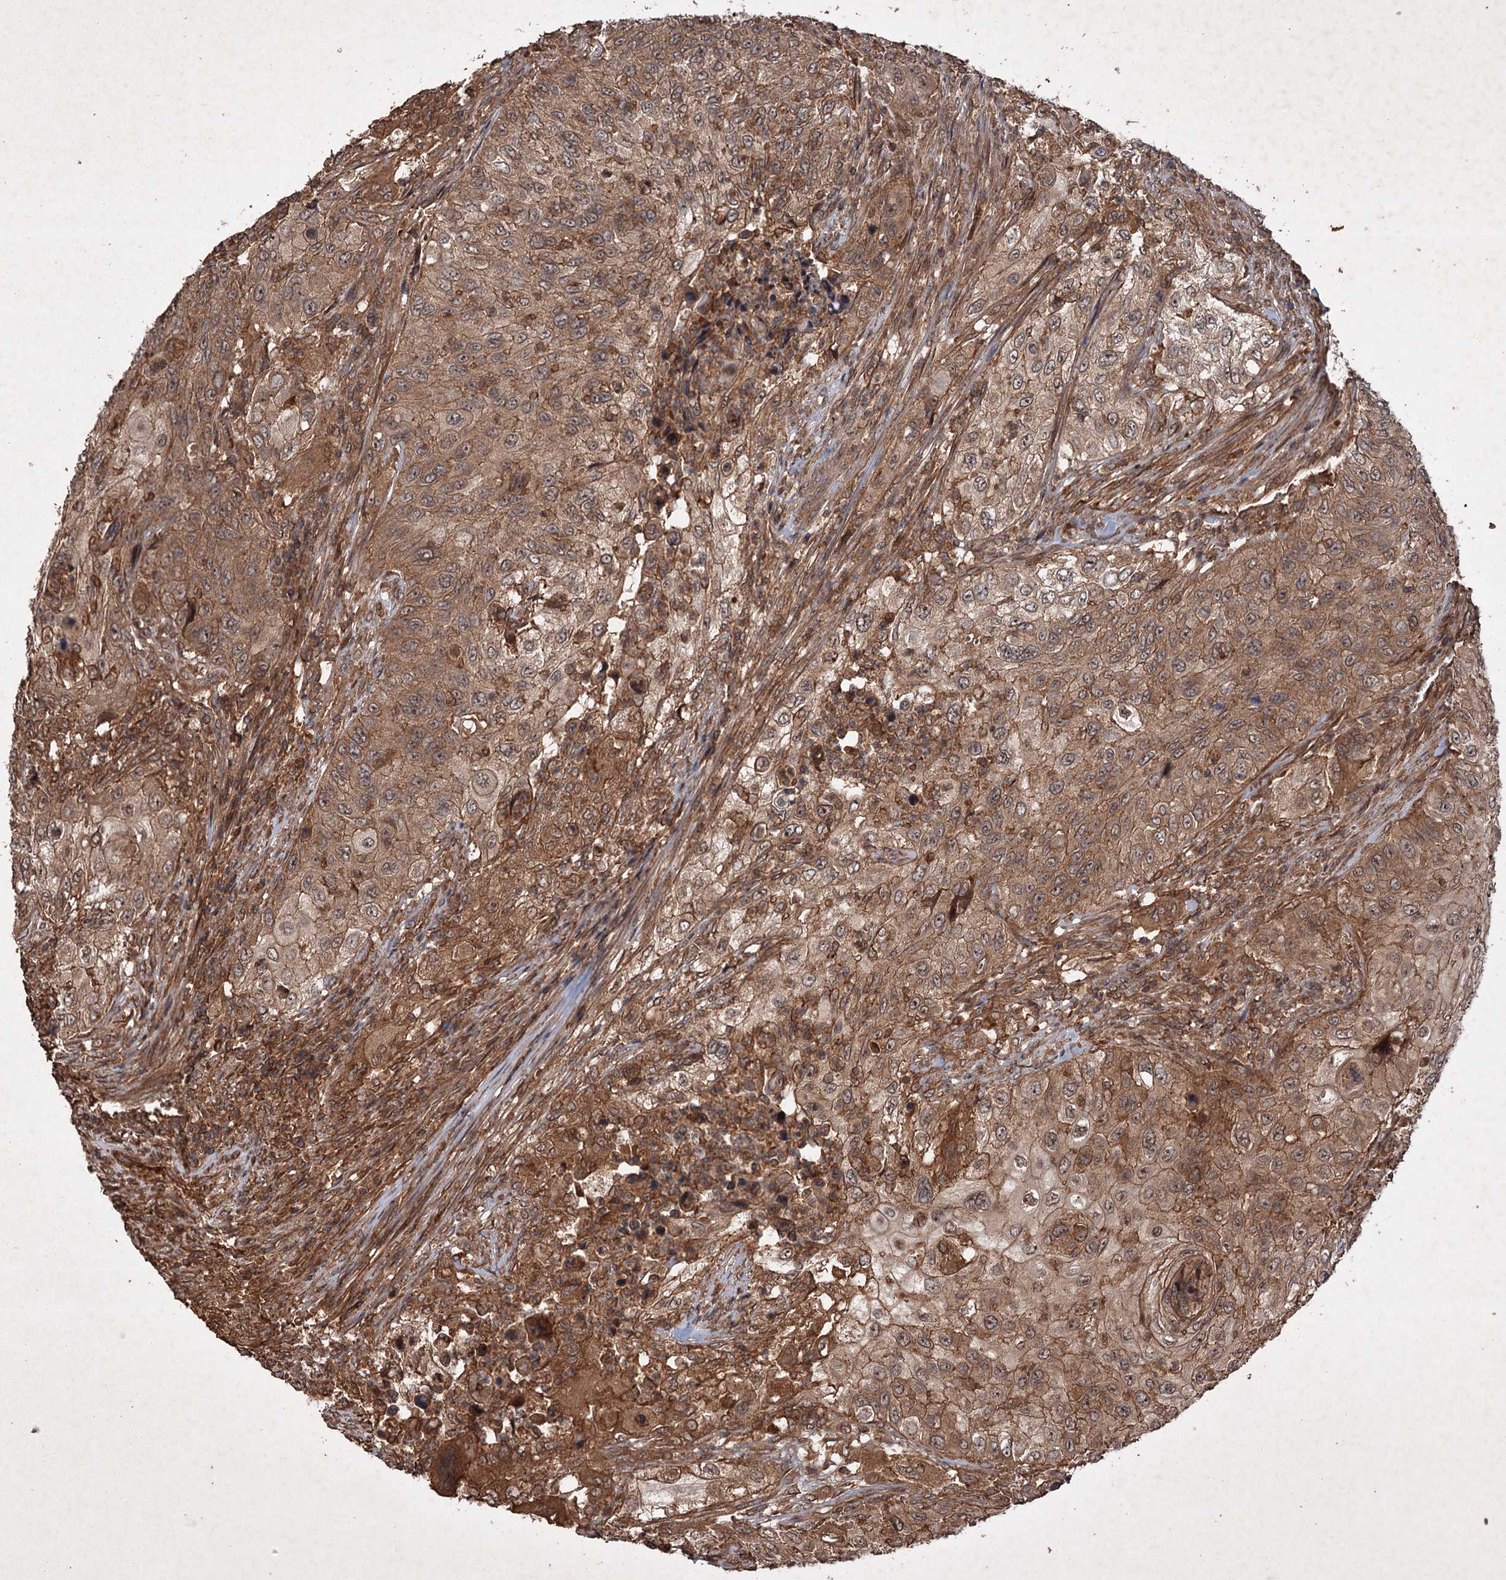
{"staining": {"intensity": "strong", "quantity": ">75%", "location": "cytoplasmic/membranous,nuclear"}, "tissue": "urothelial cancer", "cell_type": "Tumor cells", "image_type": "cancer", "snomed": [{"axis": "morphology", "description": "Urothelial carcinoma, High grade"}, {"axis": "topography", "description": "Urinary bladder"}], "caption": "Urothelial cancer was stained to show a protein in brown. There is high levels of strong cytoplasmic/membranous and nuclear staining in about >75% of tumor cells.", "gene": "ADK", "patient": {"sex": "female", "age": 60}}